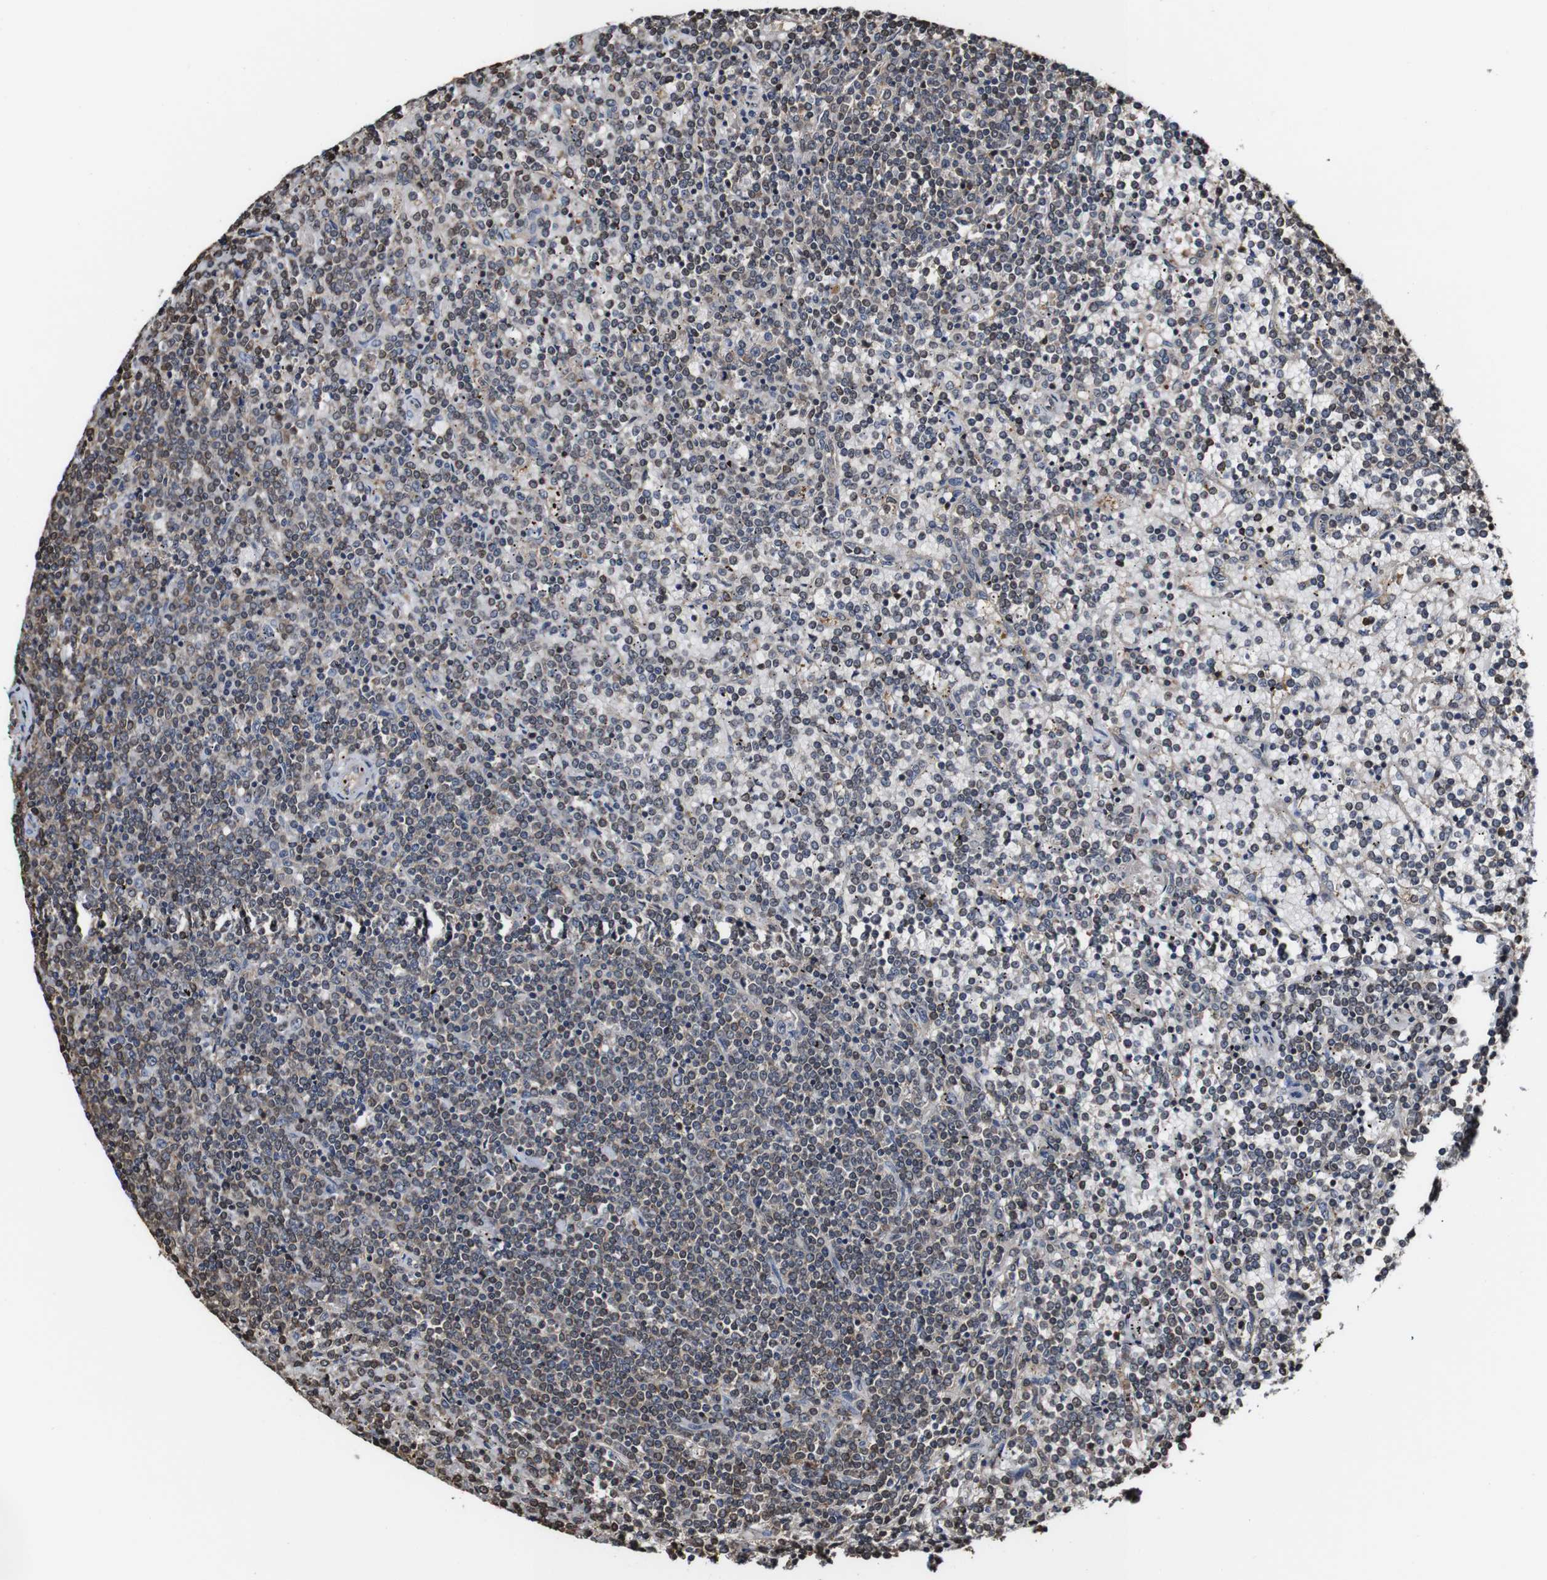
{"staining": {"intensity": "moderate", "quantity": "<25%", "location": "cytoplasmic/membranous"}, "tissue": "lymphoma", "cell_type": "Tumor cells", "image_type": "cancer", "snomed": [{"axis": "morphology", "description": "Malignant lymphoma, non-Hodgkin's type, Low grade"}, {"axis": "topography", "description": "Spleen"}], "caption": "Low-grade malignant lymphoma, non-Hodgkin's type stained with DAB (3,3'-diaminobenzidine) immunohistochemistry (IHC) demonstrates low levels of moderate cytoplasmic/membranous staining in approximately <25% of tumor cells. The staining was performed using DAB to visualize the protein expression in brown, while the nuclei were stained in blue with hematoxylin (Magnification: 20x).", "gene": "PTPRR", "patient": {"sex": "female", "age": 19}}